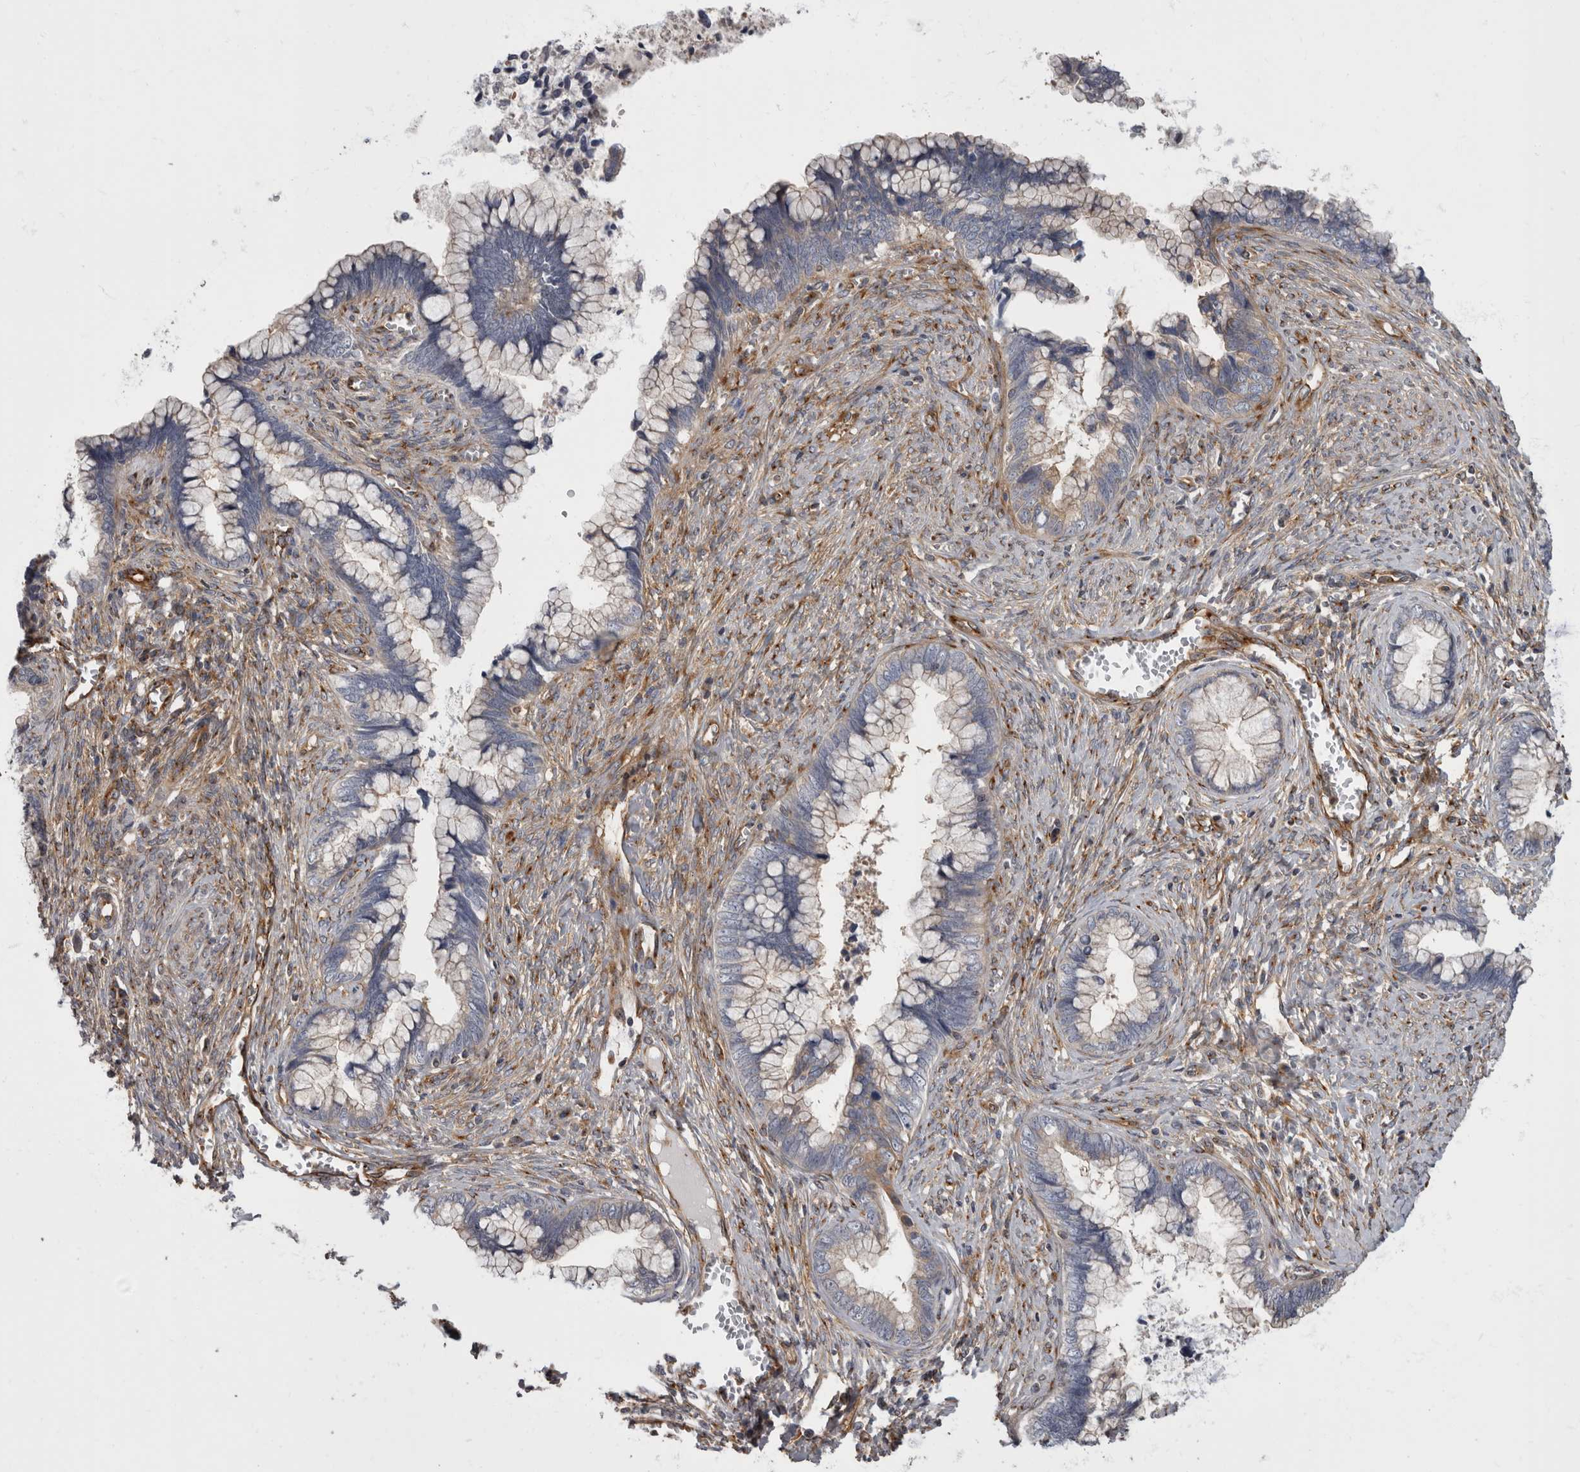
{"staining": {"intensity": "weak", "quantity": "<25%", "location": "cytoplasmic/membranous"}, "tissue": "cervical cancer", "cell_type": "Tumor cells", "image_type": "cancer", "snomed": [{"axis": "morphology", "description": "Adenocarcinoma, NOS"}, {"axis": "topography", "description": "Cervix"}], "caption": "The IHC histopathology image has no significant positivity in tumor cells of cervical cancer (adenocarcinoma) tissue. Brightfield microscopy of immunohistochemistry stained with DAB (3,3'-diaminobenzidine) (brown) and hematoxylin (blue), captured at high magnification.", "gene": "HOOK3", "patient": {"sex": "female", "age": 44}}